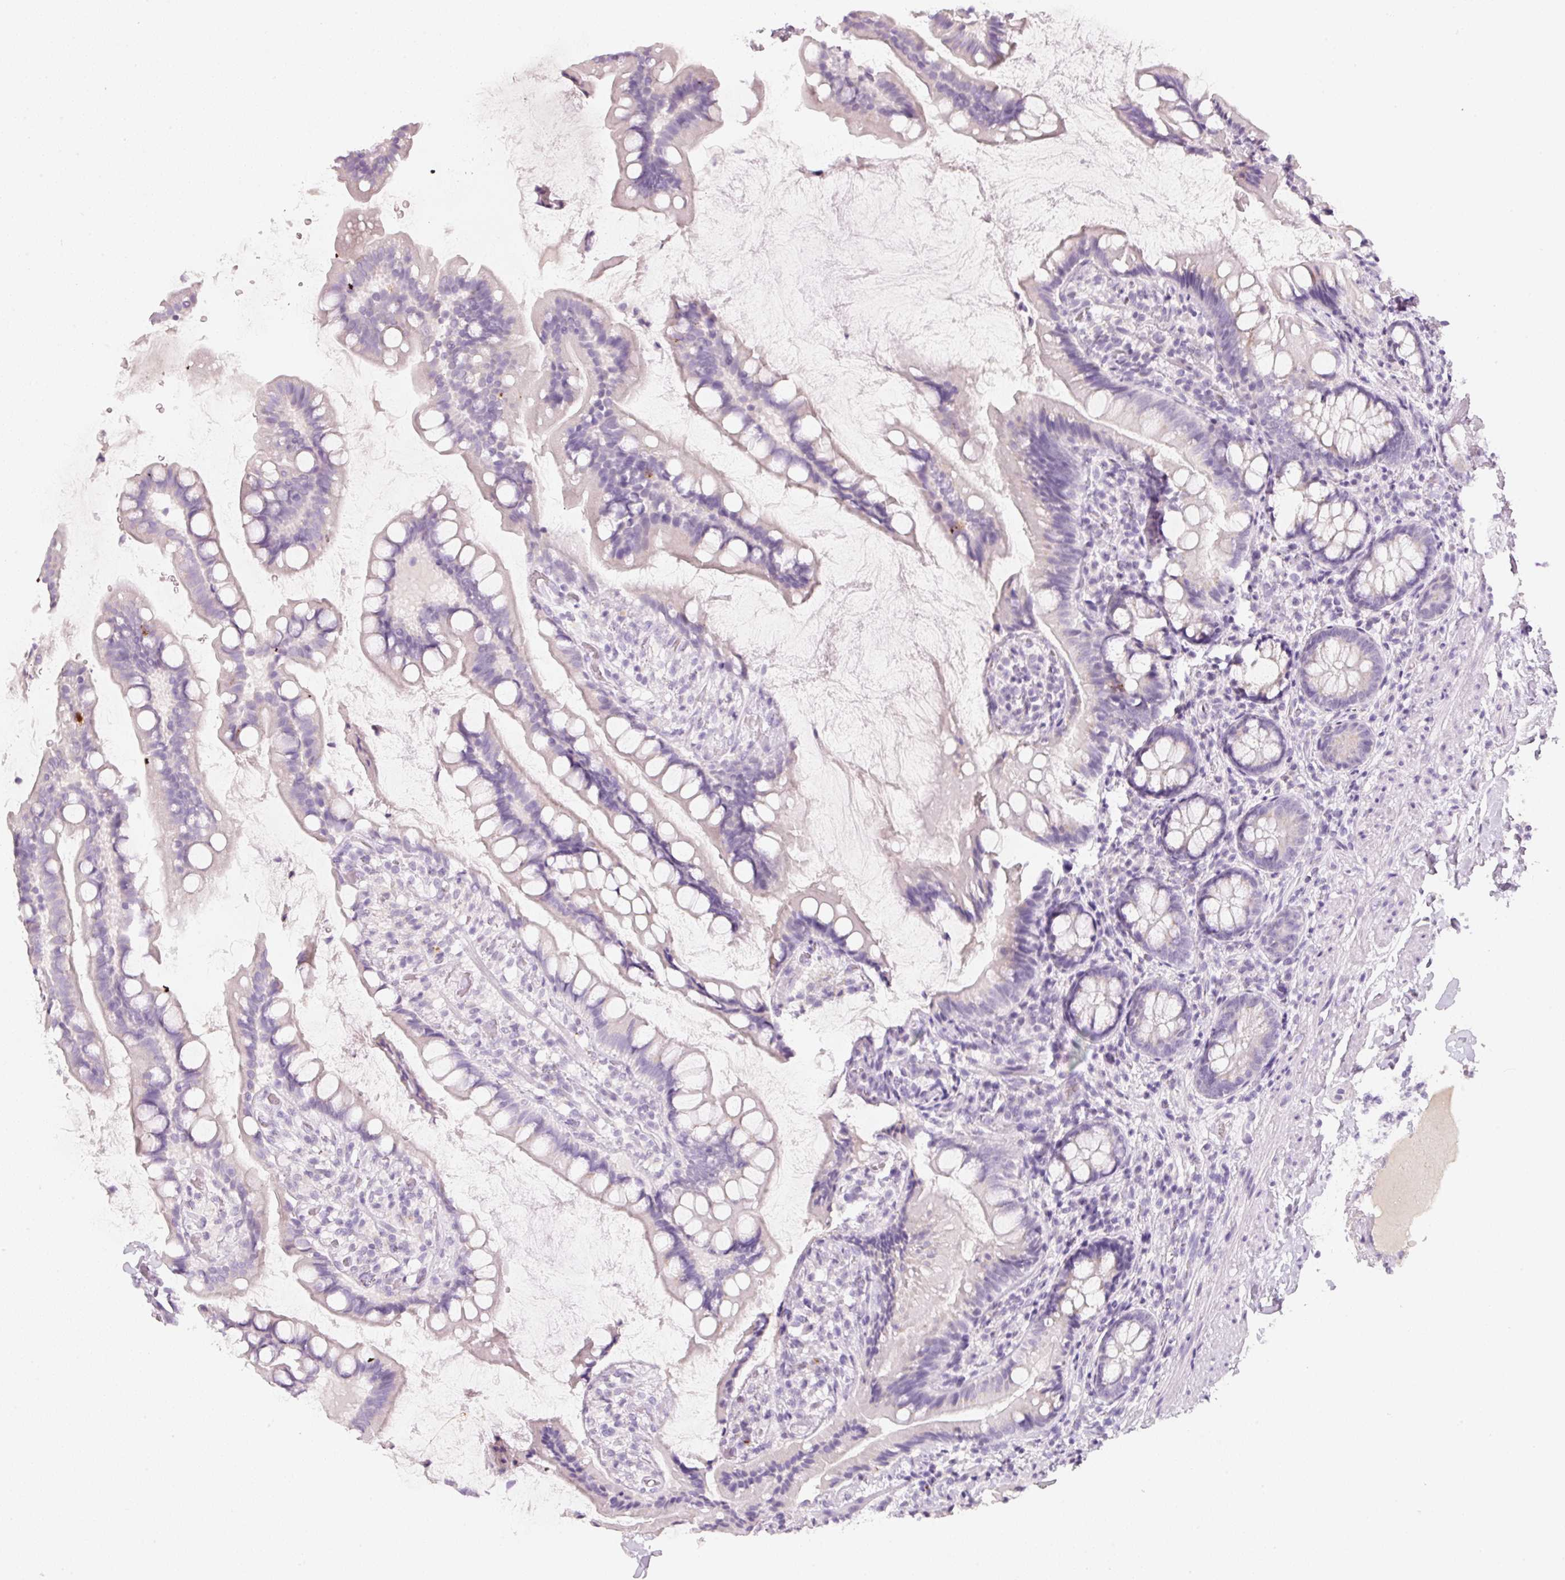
{"staining": {"intensity": "negative", "quantity": "none", "location": "none"}, "tissue": "small intestine", "cell_type": "Glandular cells", "image_type": "normal", "snomed": [{"axis": "morphology", "description": "Normal tissue, NOS"}, {"axis": "topography", "description": "Small intestine"}], "caption": "Protein analysis of normal small intestine exhibits no significant expression in glandular cells. (IHC, brightfield microscopy, high magnification).", "gene": "ENSG00000206549", "patient": {"sex": "male", "age": 70}}